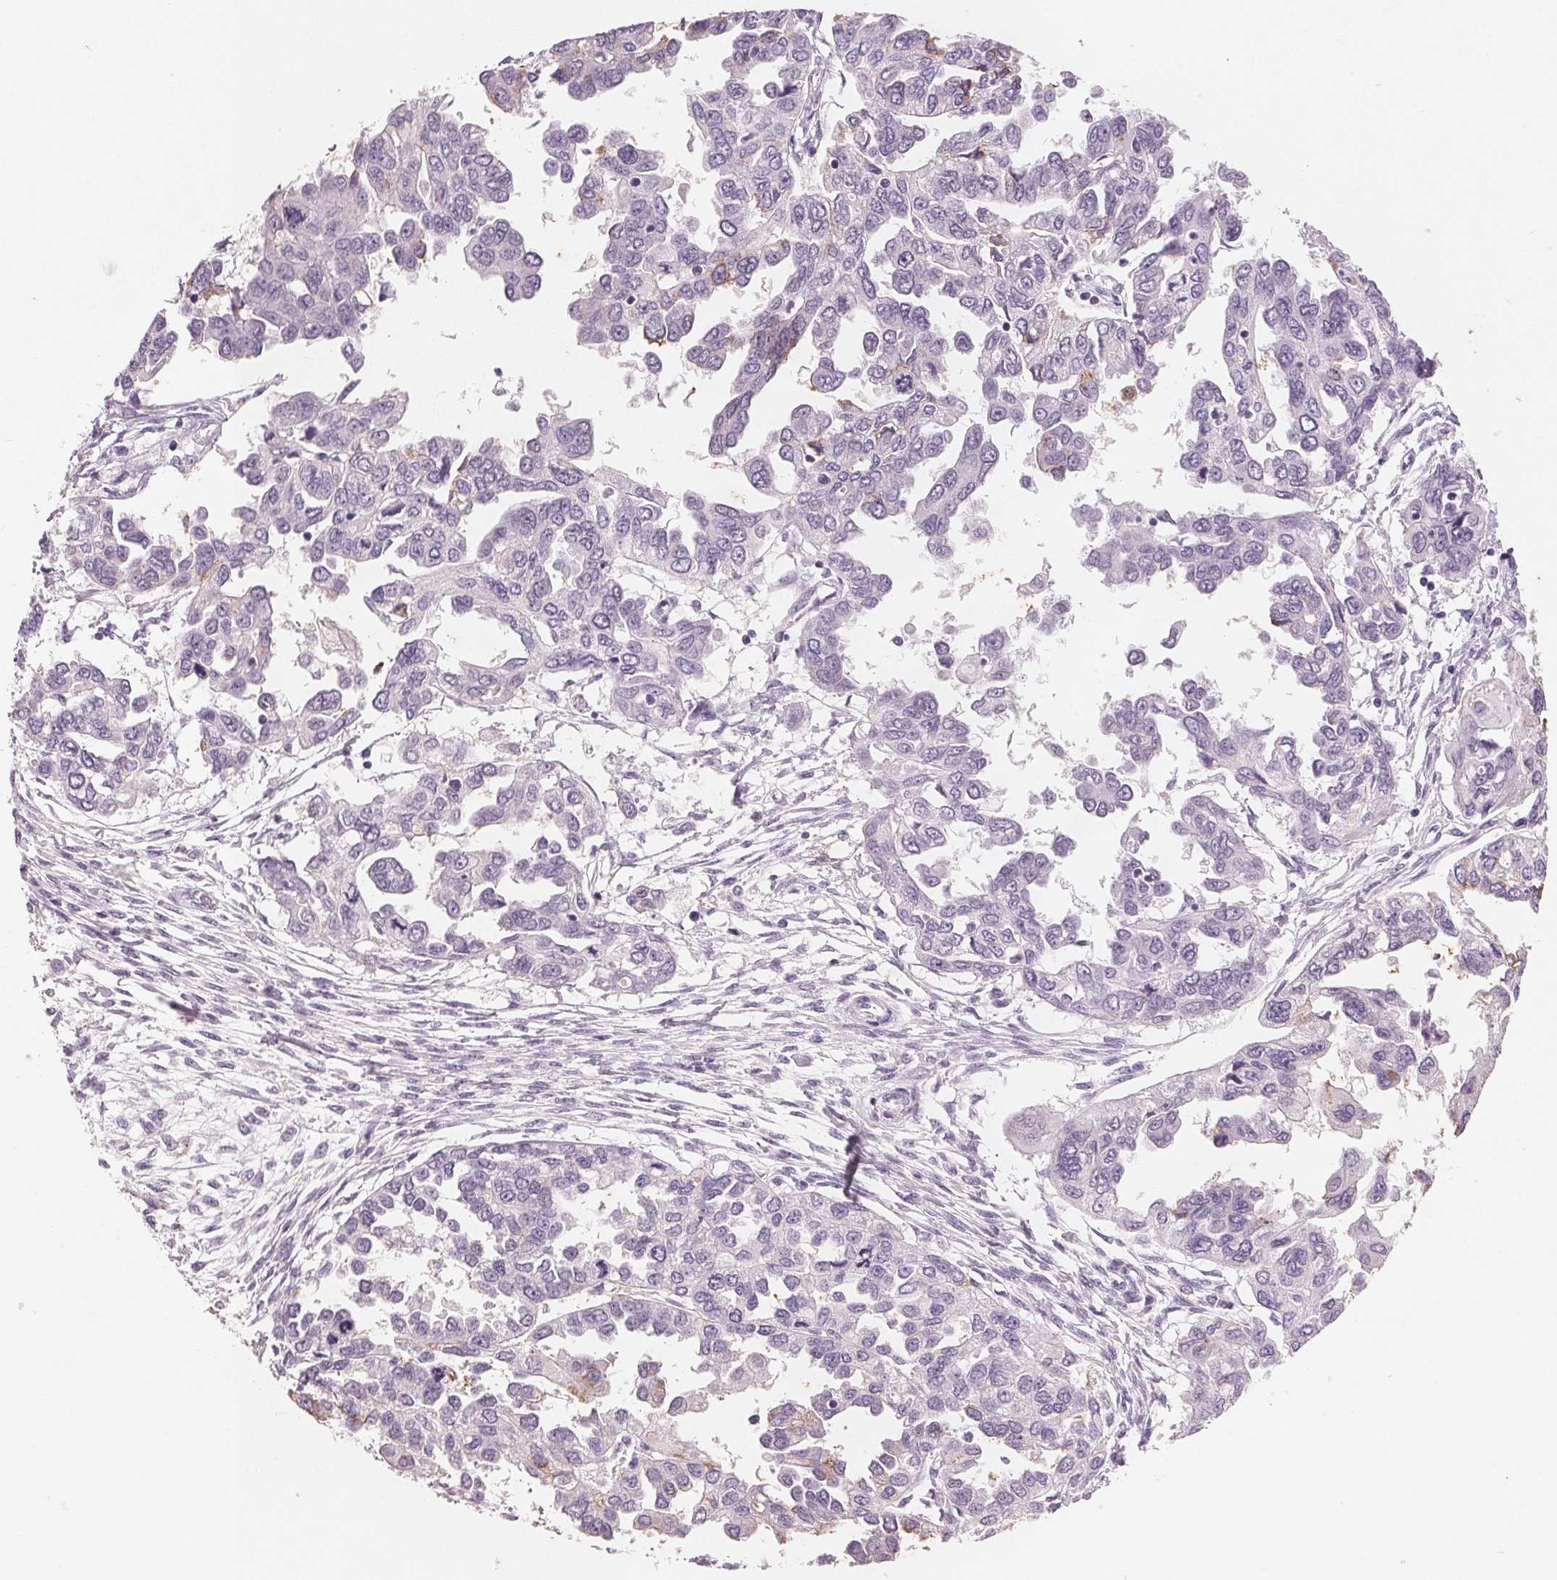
{"staining": {"intensity": "negative", "quantity": "none", "location": "none"}, "tissue": "ovarian cancer", "cell_type": "Tumor cells", "image_type": "cancer", "snomed": [{"axis": "morphology", "description": "Cystadenocarcinoma, serous, NOS"}, {"axis": "topography", "description": "Ovary"}], "caption": "Immunohistochemistry (IHC) of ovarian cancer (serous cystadenocarcinoma) exhibits no expression in tumor cells.", "gene": "PTPN14", "patient": {"sex": "female", "age": 53}}